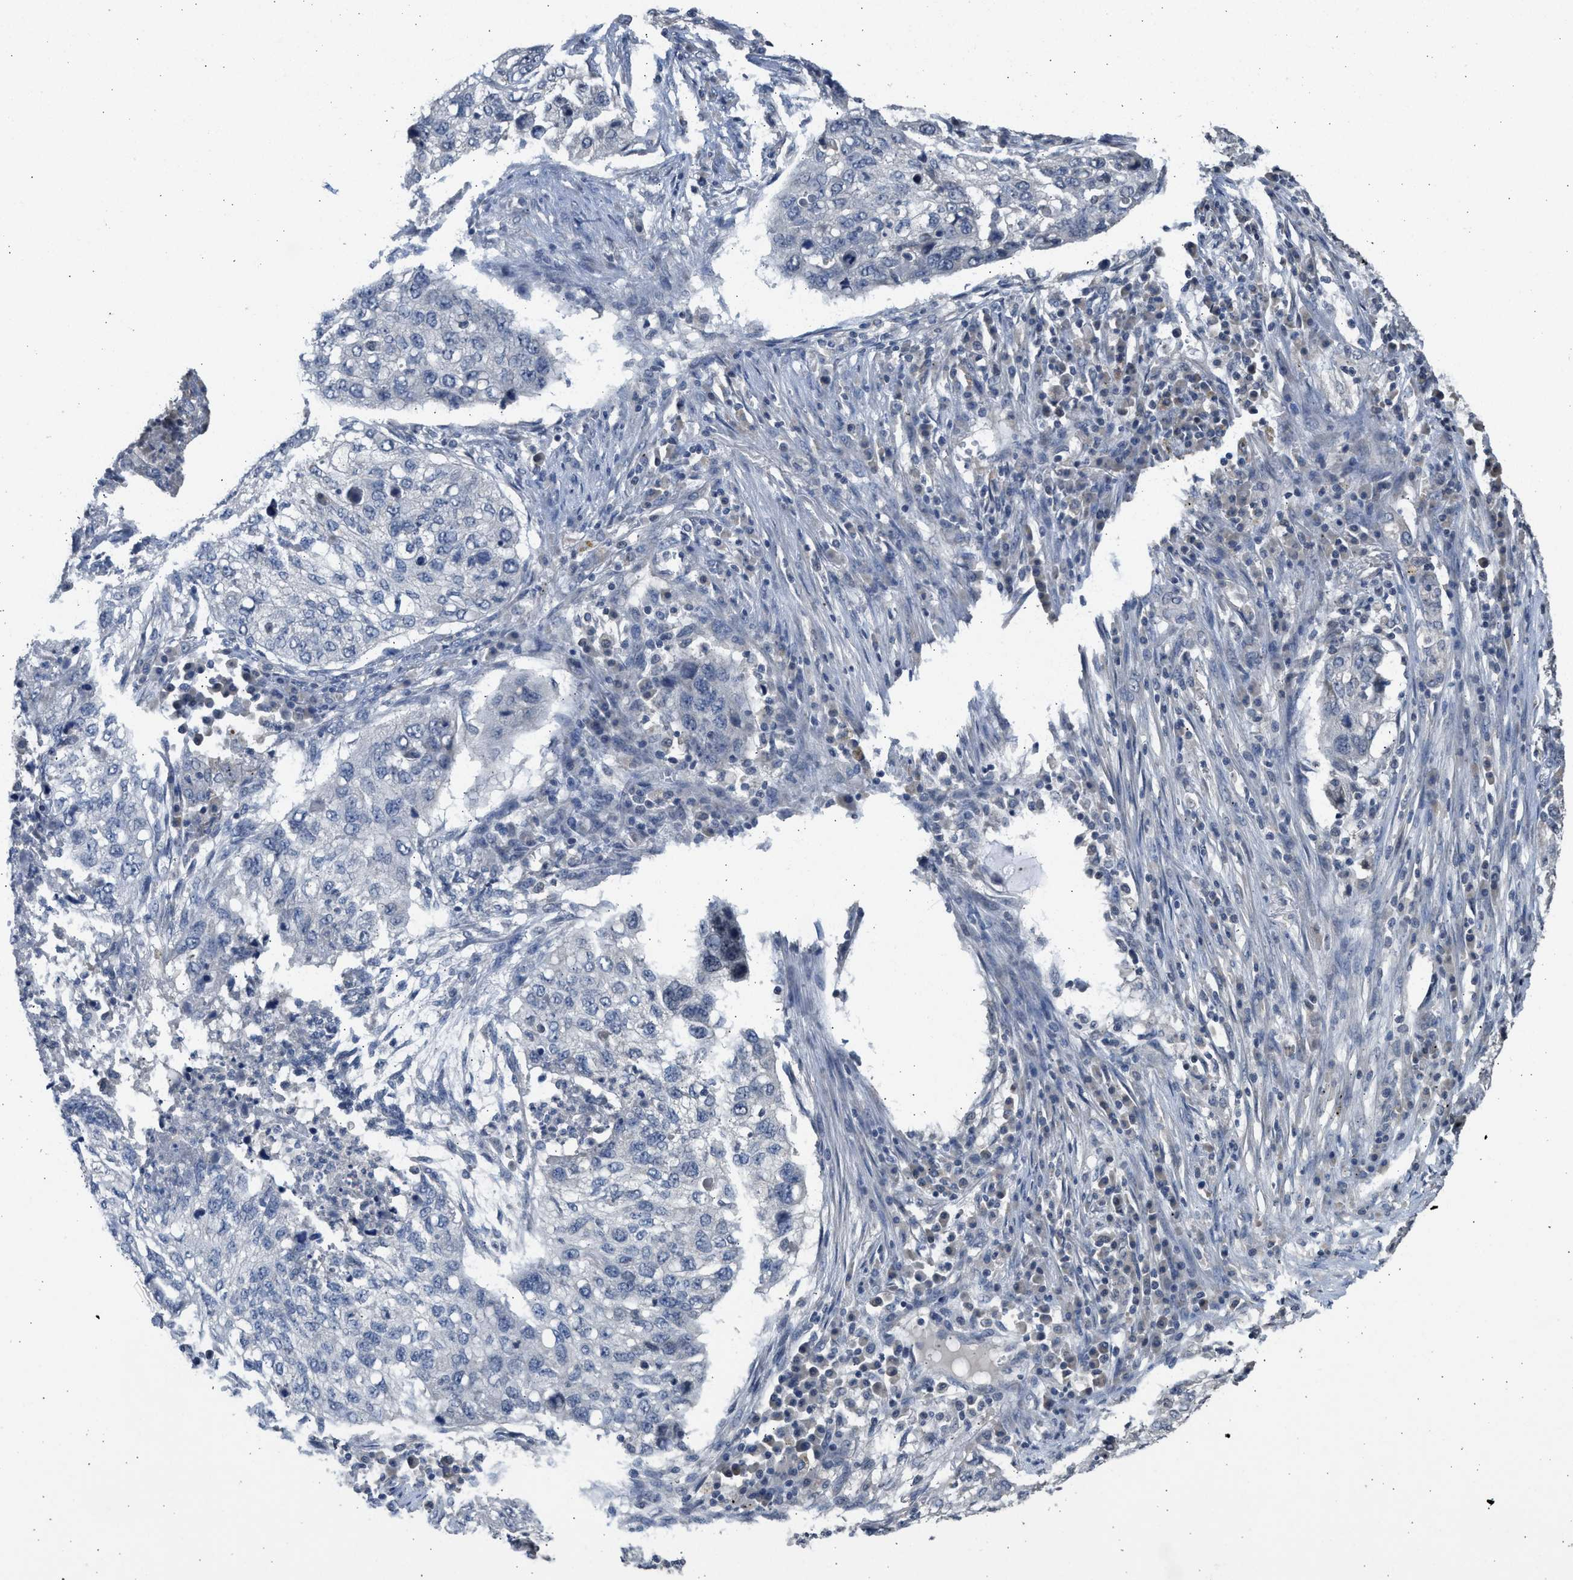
{"staining": {"intensity": "negative", "quantity": "none", "location": "none"}, "tissue": "lung cancer", "cell_type": "Tumor cells", "image_type": "cancer", "snomed": [{"axis": "morphology", "description": "Squamous cell carcinoma, NOS"}, {"axis": "topography", "description": "Lung"}], "caption": "DAB immunohistochemical staining of human lung cancer (squamous cell carcinoma) shows no significant staining in tumor cells.", "gene": "SULT2A1", "patient": {"sex": "female", "age": 63}}